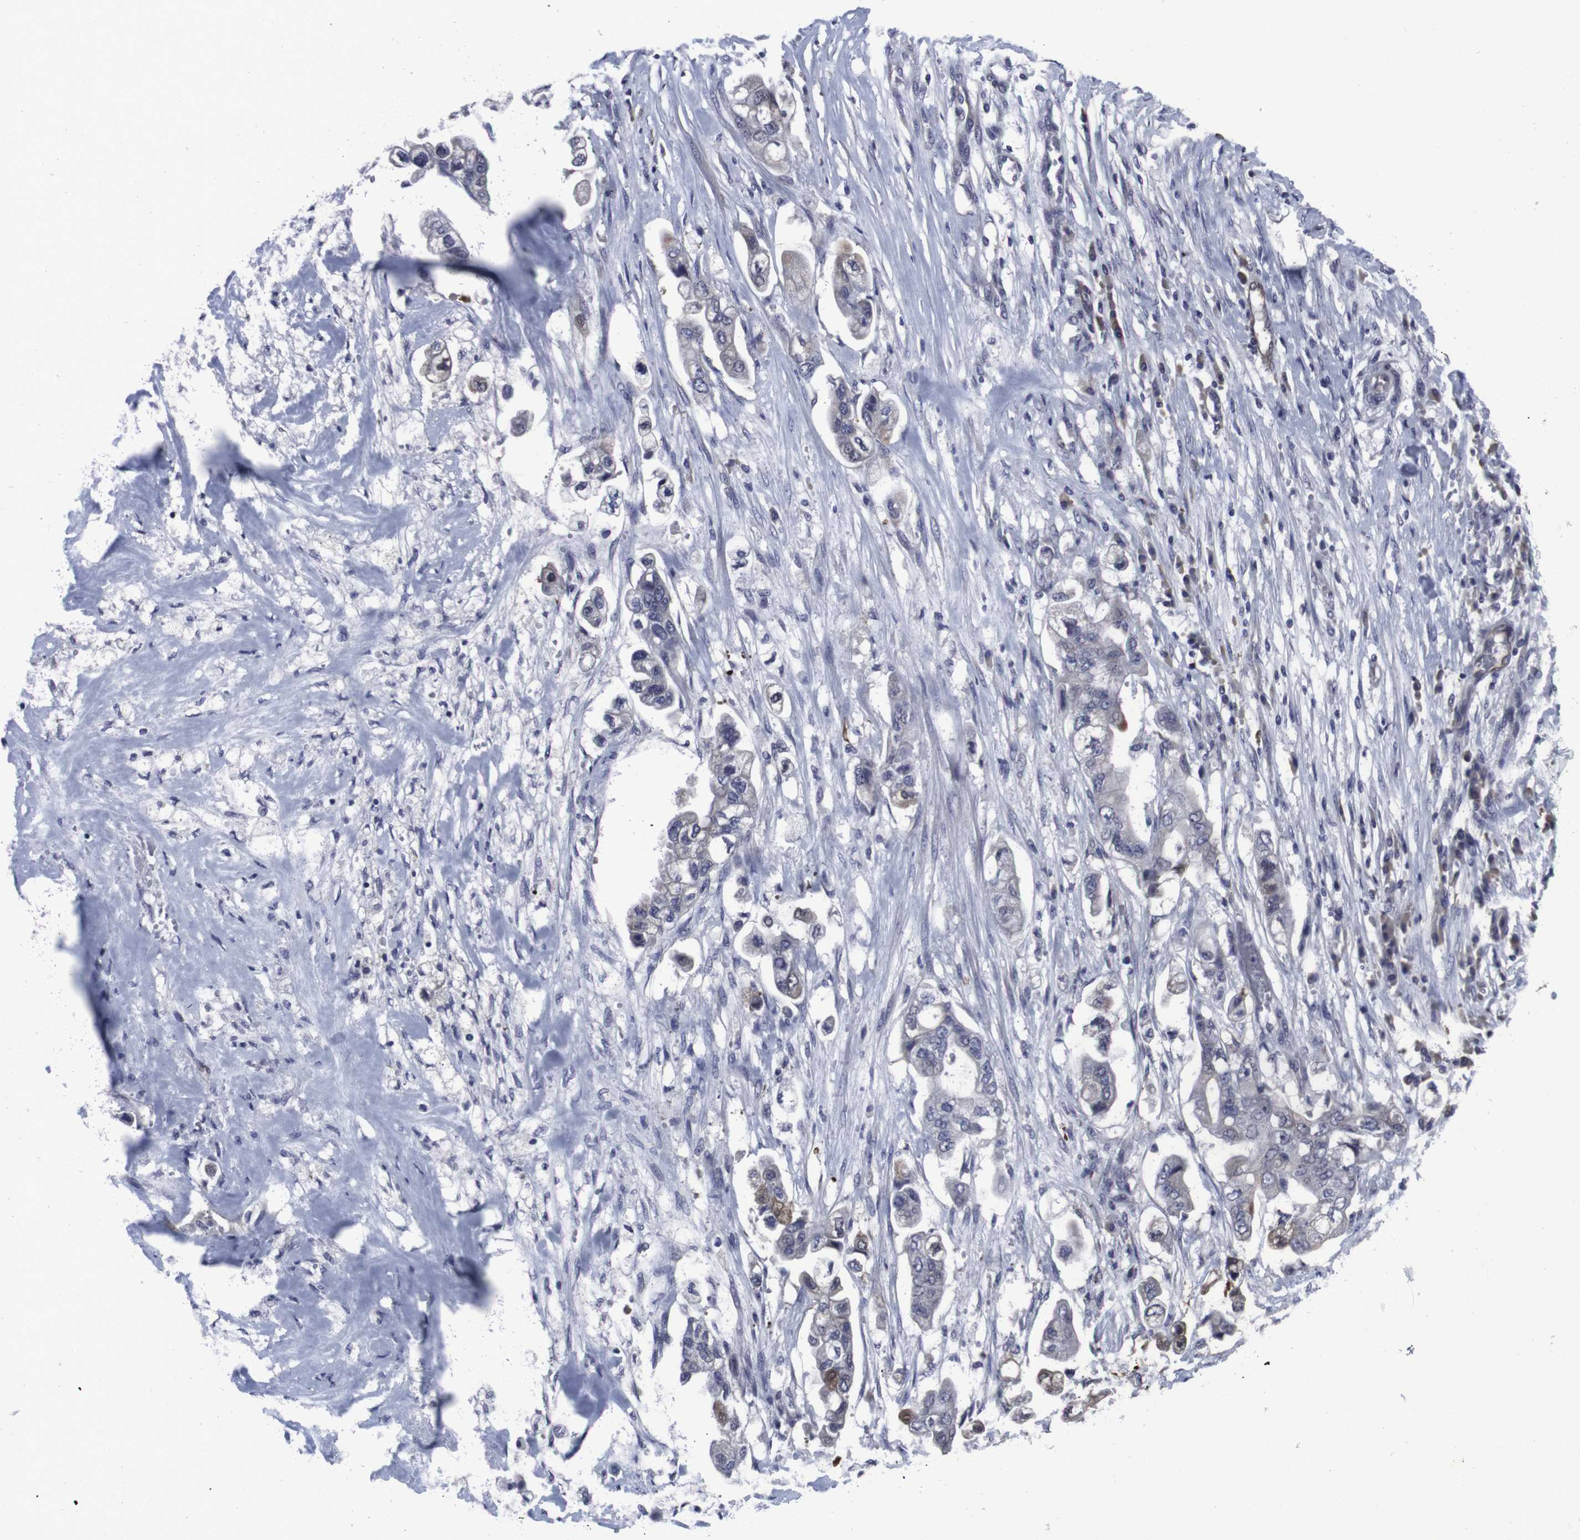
{"staining": {"intensity": "negative", "quantity": "none", "location": "none"}, "tissue": "stomach cancer", "cell_type": "Tumor cells", "image_type": "cancer", "snomed": [{"axis": "morphology", "description": "Adenocarcinoma, NOS"}, {"axis": "topography", "description": "Stomach"}], "caption": "Immunohistochemistry micrograph of neoplastic tissue: stomach cancer (adenocarcinoma) stained with DAB displays no significant protein expression in tumor cells. (DAB (3,3'-diaminobenzidine) IHC, high magnification).", "gene": "SNCG", "patient": {"sex": "male", "age": 62}}